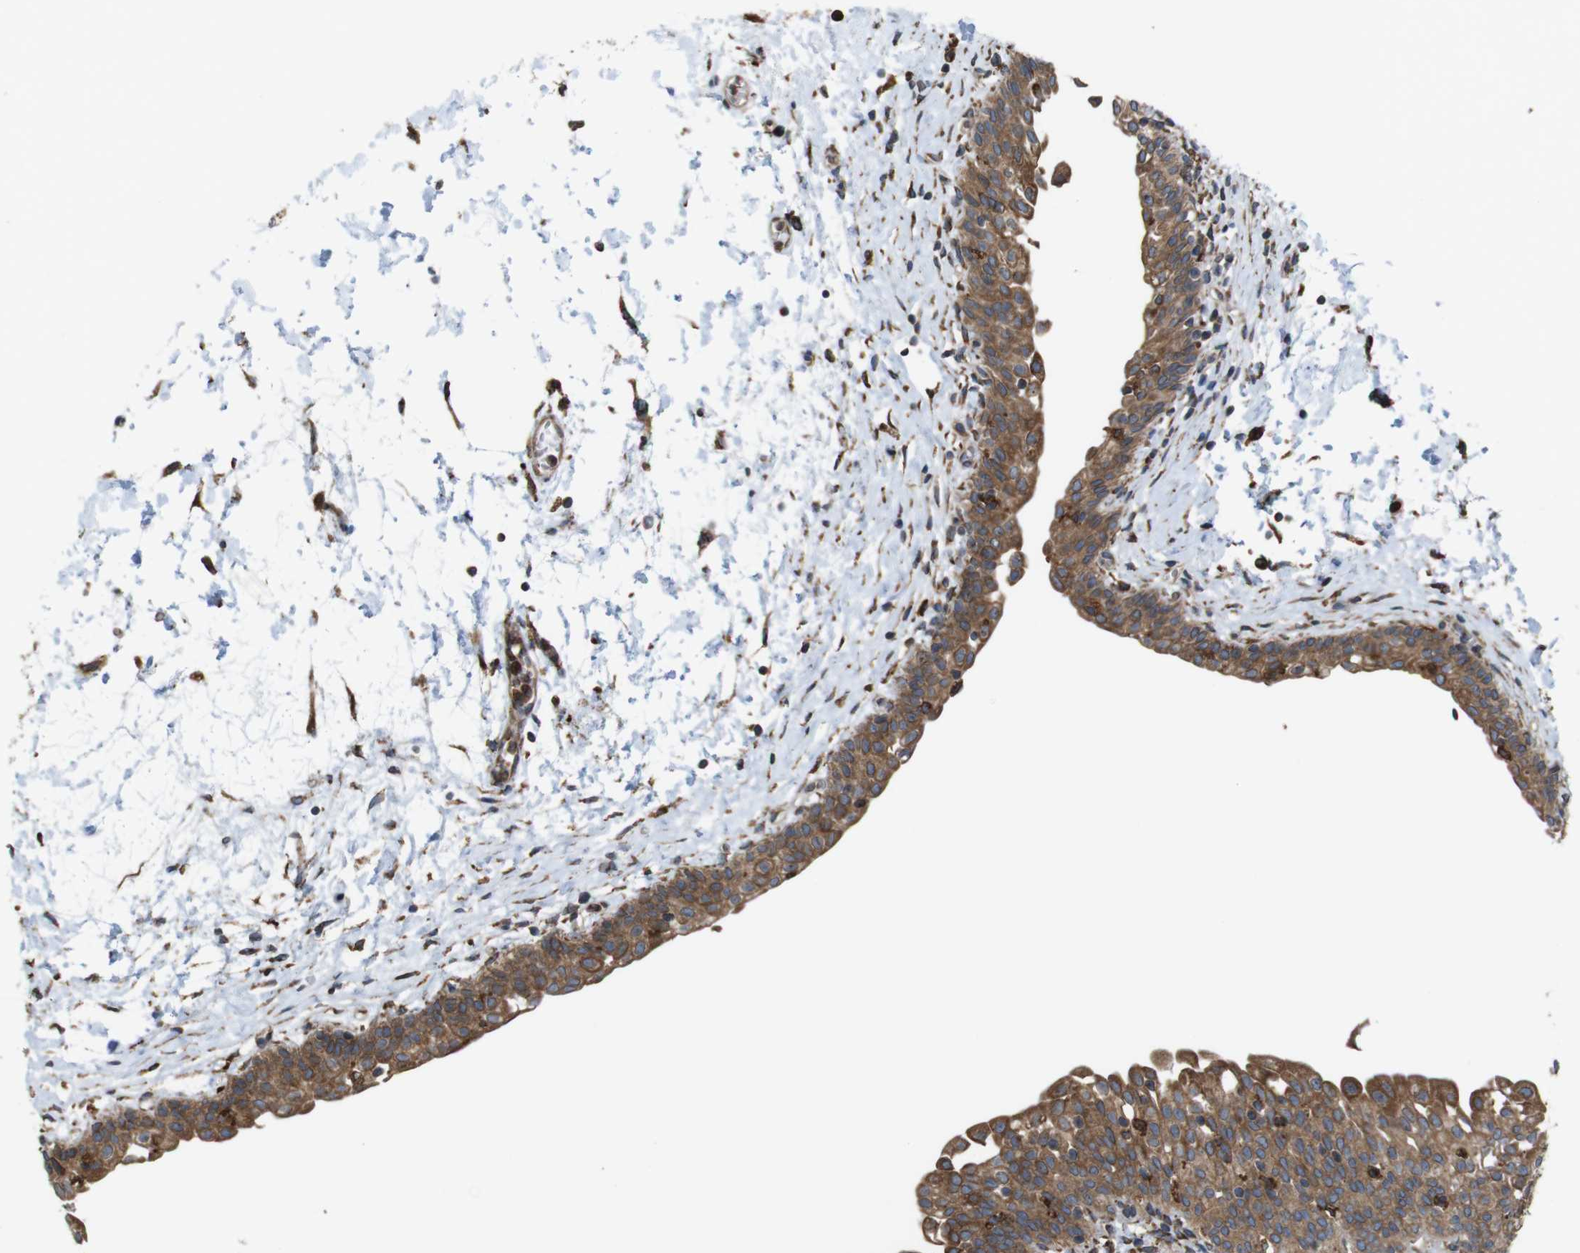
{"staining": {"intensity": "moderate", "quantity": ">75%", "location": "cytoplasmic/membranous"}, "tissue": "urinary bladder", "cell_type": "Urothelial cells", "image_type": "normal", "snomed": [{"axis": "morphology", "description": "Normal tissue, NOS"}, {"axis": "topography", "description": "Urinary bladder"}], "caption": "There is medium levels of moderate cytoplasmic/membranous staining in urothelial cells of benign urinary bladder, as demonstrated by immunohistochemical staining (brown color).", "gene": "UGGT1", "patient": {"sex": "male", "age": 55}}